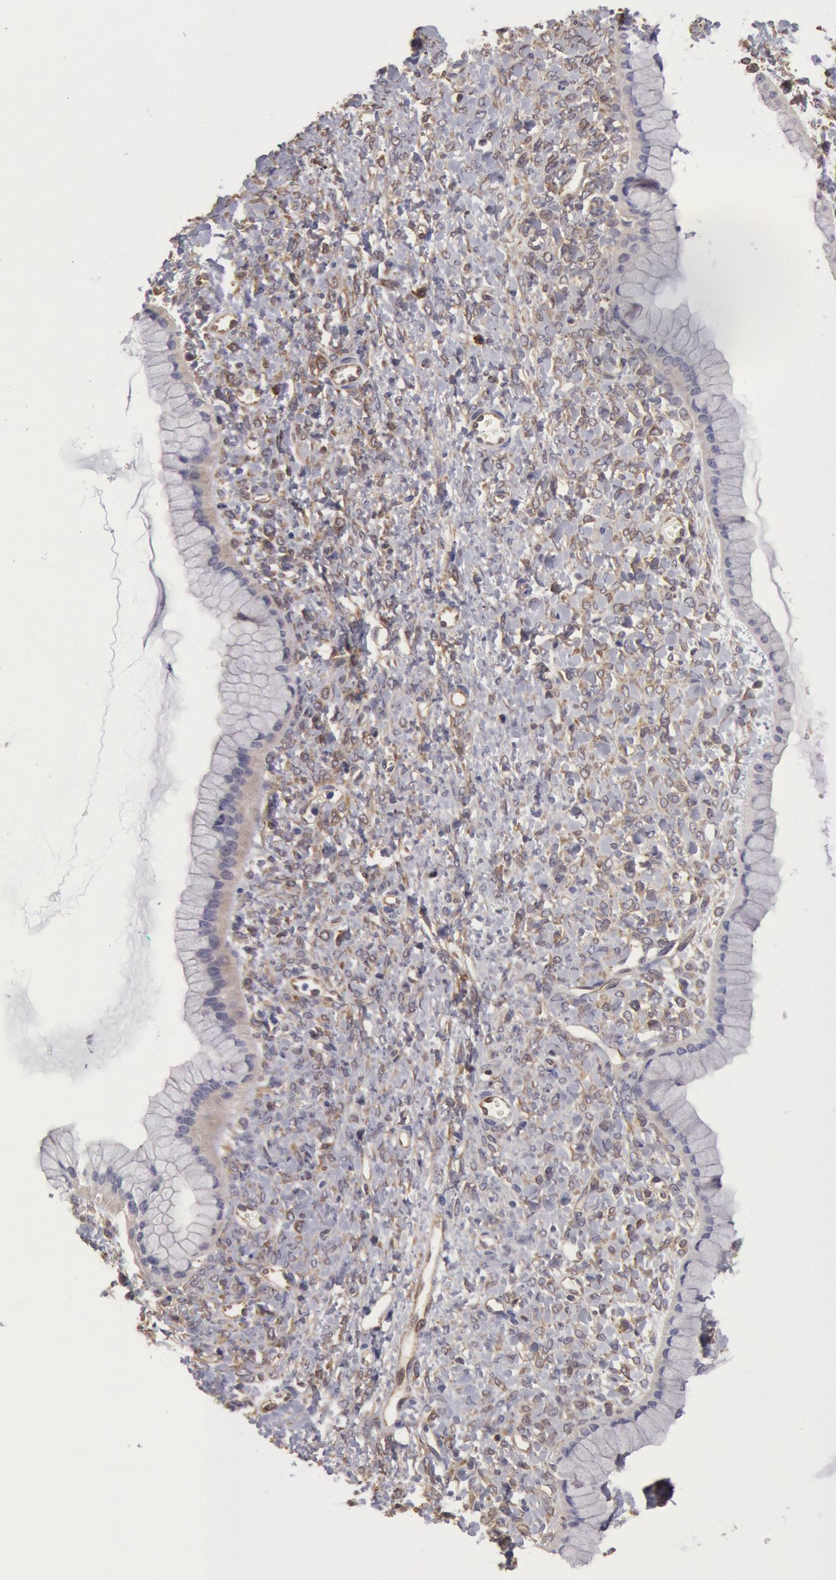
{"staining": {"intensity": "negative", "quantity": "none", "location": "none"}, "tissue": "ovarian cancer", "cell_type": "Tumor cells", "image_type": "cancer", "snomed": [{"axis": "morphology", "description": "Cystadenocarcinoma, mucinous, NOS"}, {"axis": "topography", "description": "Ovary"}], "caption": "Ovarian cancer stained for a protein using IHC demonstrates no staining tumor cells.", "gene": "CCDC50", "patient": {"sex": "female", "age": 25}}